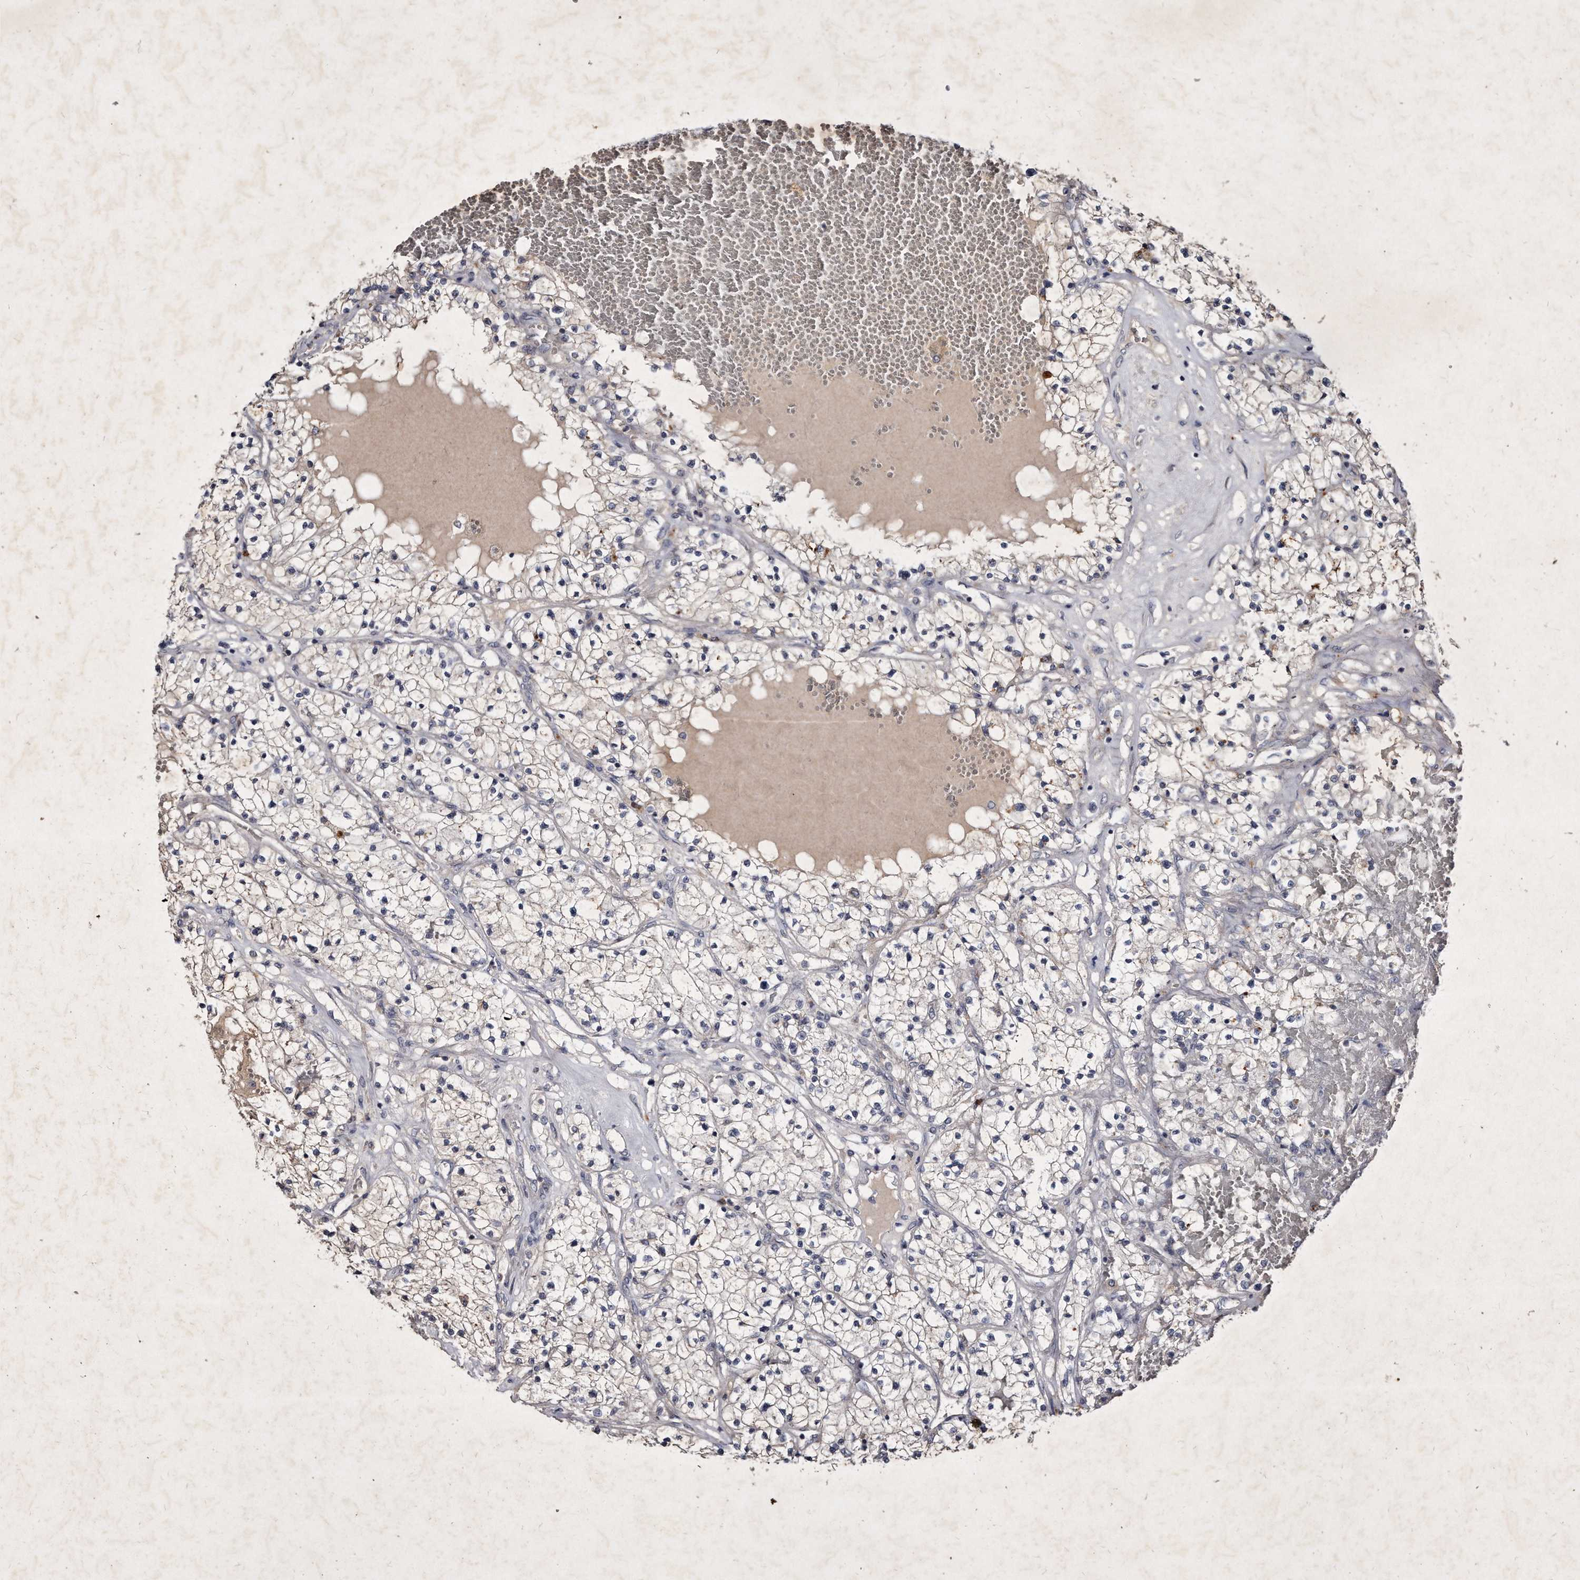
{"staining": {"intensity": "weak", "quantity": "<25%", "location": "cytoplasmic/membranous"}, "tissue": "renal cancer", "cell_type": "Tumor cells", "image_type": "cancer", "snomed": [{"axis": "morphology", "description": "Normal tissue, NOS"}, {"axis": "morphology", "description": "Adenocarcinoma, NOS"}, {"axis": "topography", "description": "Kidney"}], "caption": "Immunohistochemistry (IHC) of renal cancer reveals no staining in tumor cells. (DAB immunohistochemistry with hematoxylin counter stain).", "gene": "KLHDC3", "patient": {"sex": "male", "age": 68}}